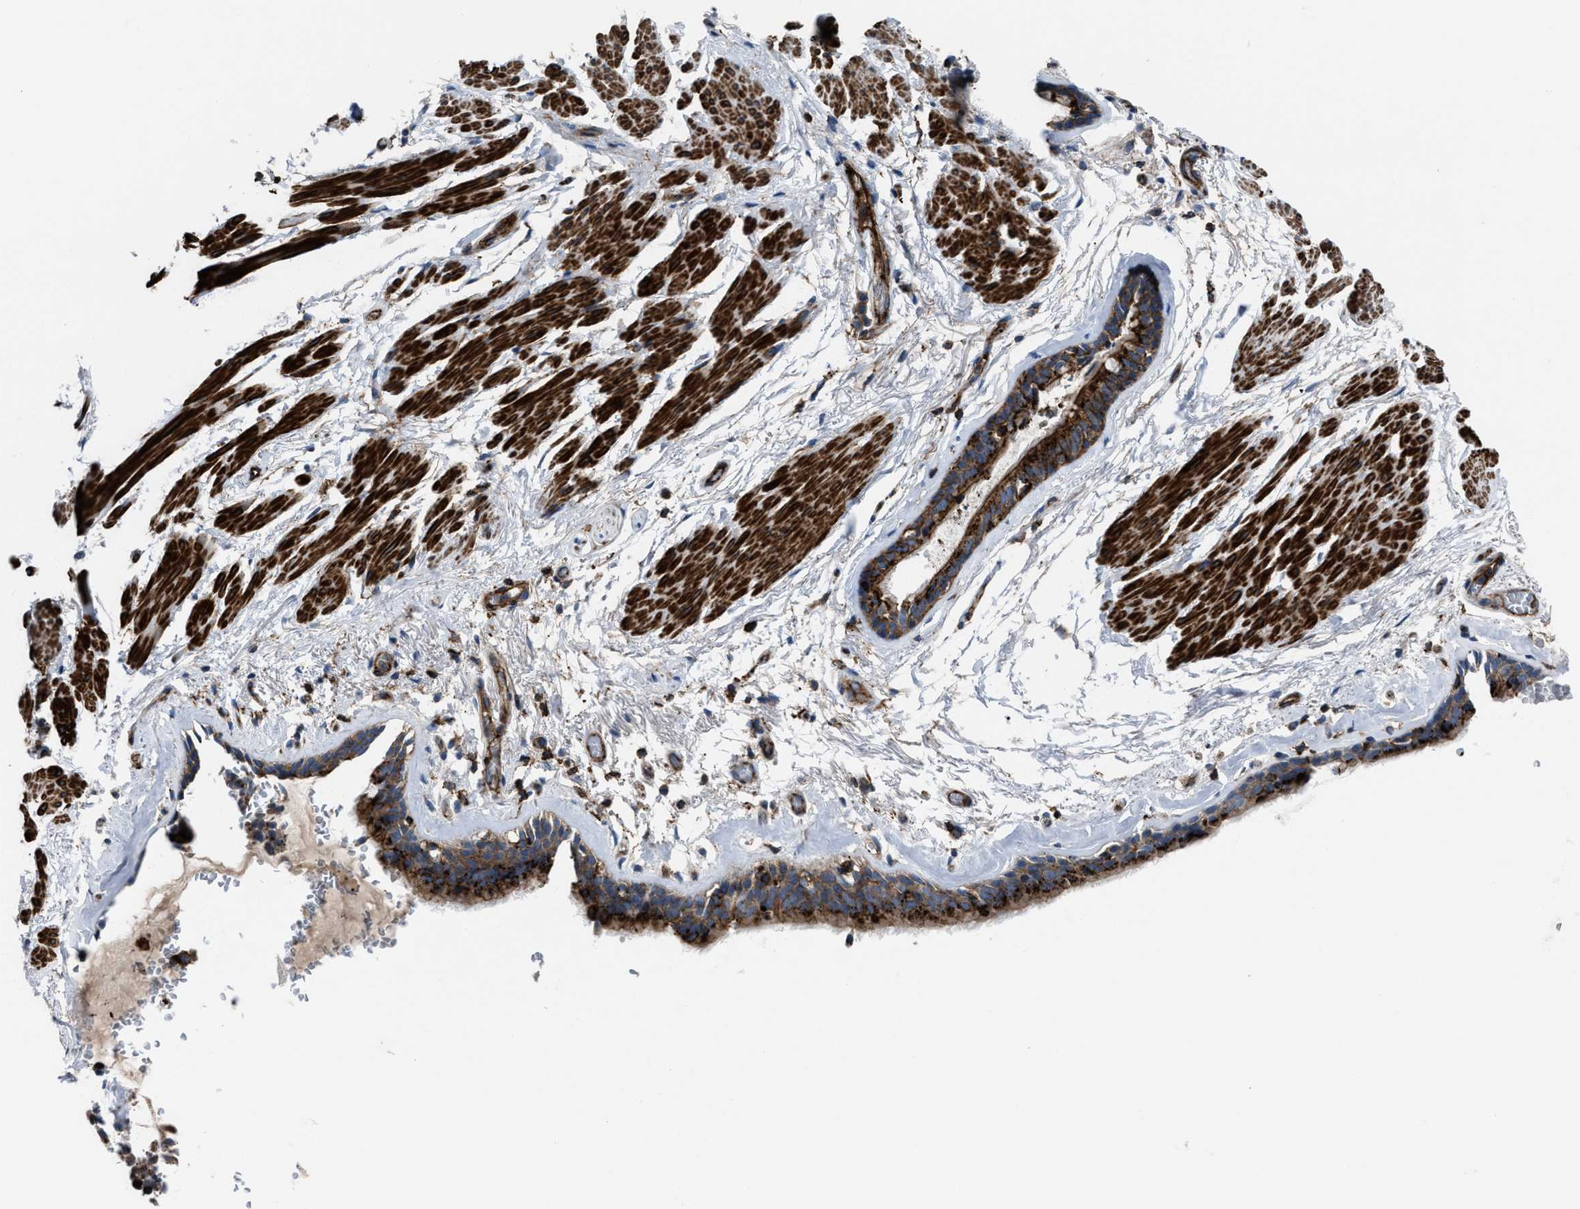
{"staining": {"intensity": "strong", "quantity": ">75%", "location": "cytoplasmic/membranous"}, "tissue": "bronchus", "cell_type": "Respiratory epithelial cells", "image_type": "normal", "snomed": [{"axis": "morphology", "description": "Normal tissue, NOS"}, {"axis": "topography", "description": "Cartilage tissue"}], "caption": "Immunohistochemical staining of normal bronchus shows high levels of strong cytoplasmic/membranous staining in approximately >75% of respiratory epithelial cells. (DAB IHC with brightfield microscopy, high magnification).", "gene": "AGPAT2", "patient": {"sex": "female", "age": 63}}